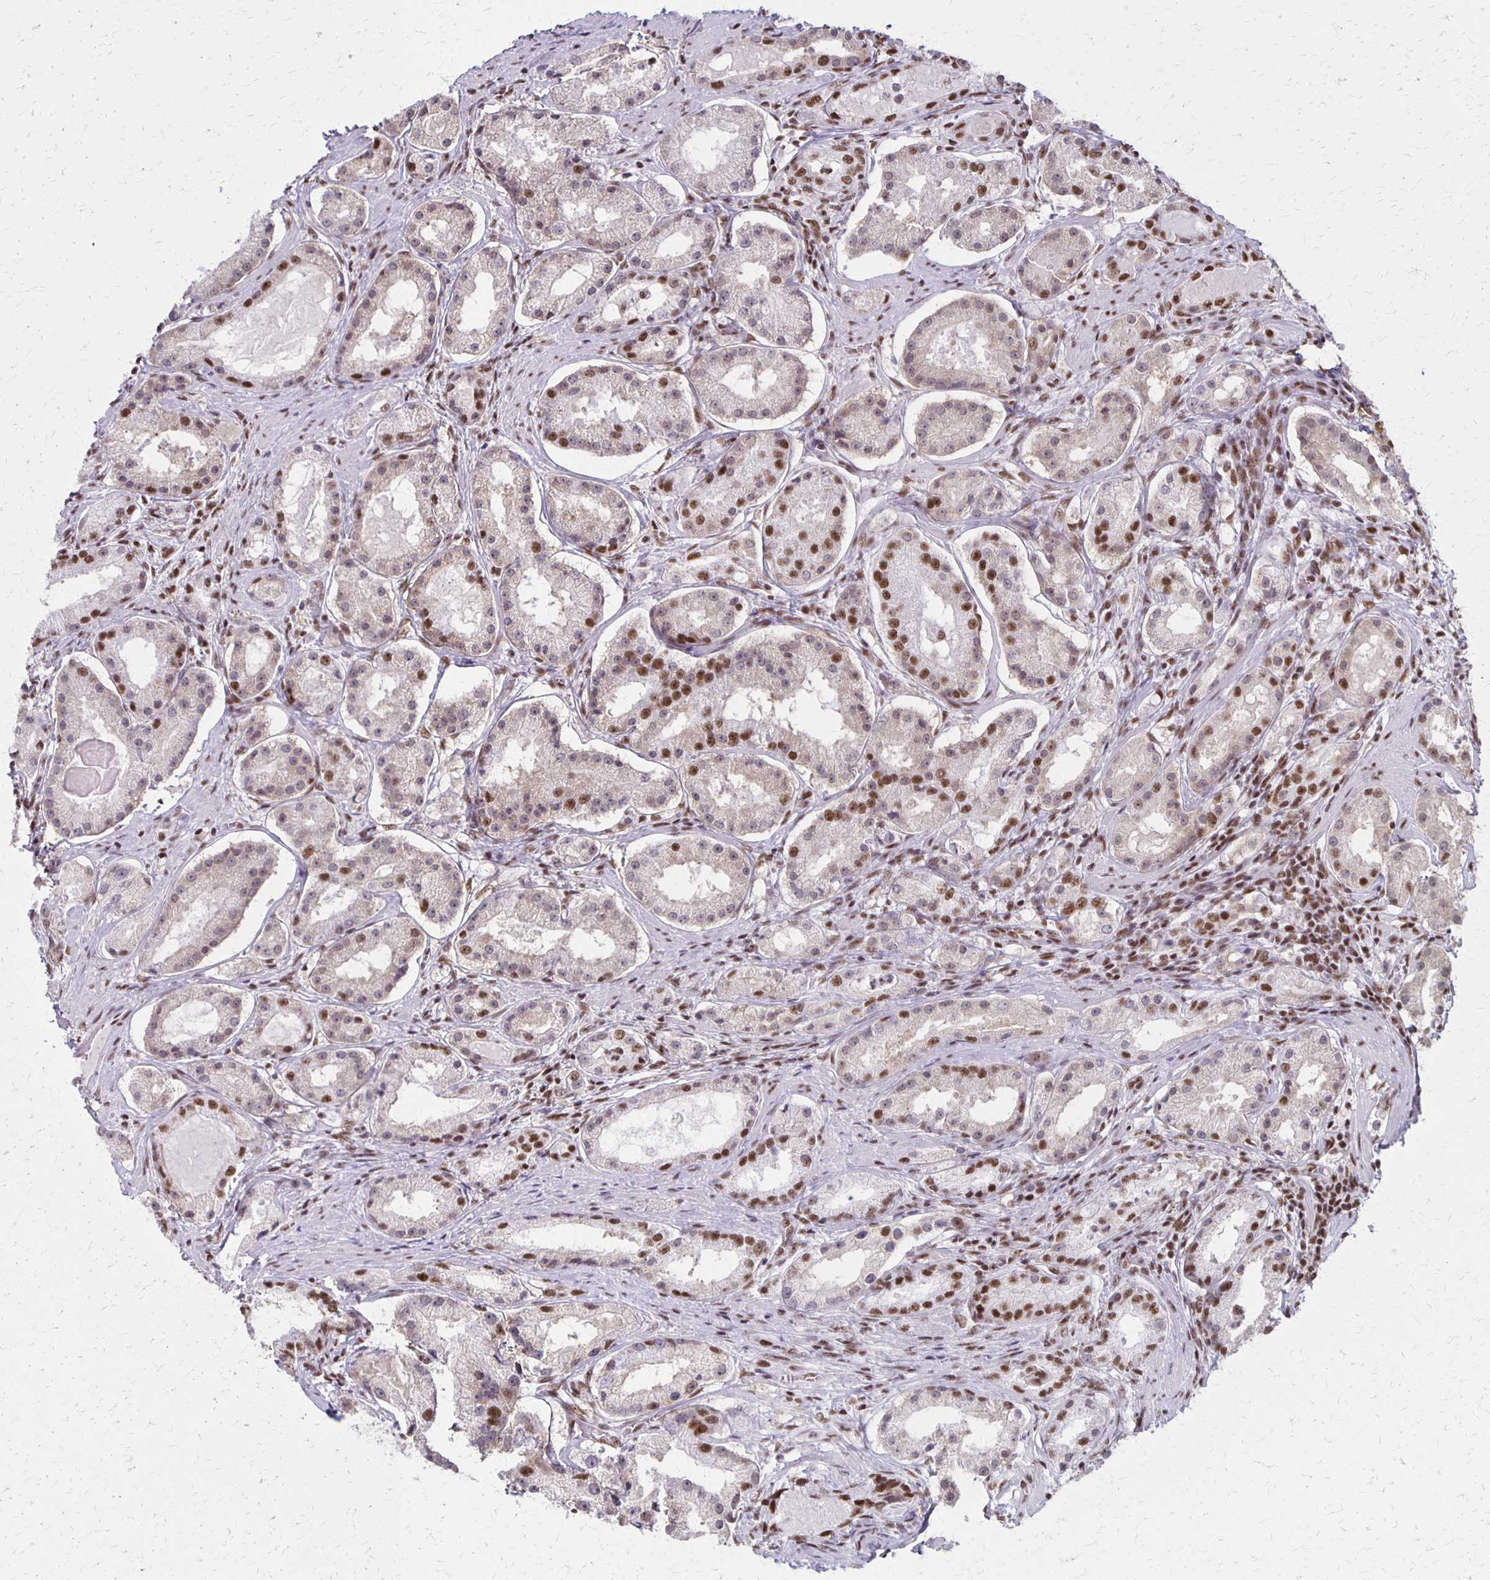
{"staining": {"intensity": "moderate", "quantity": "25%-75%", "location": "nuclear"}, "tissue": "prostate cancer", "cell_type": "Tumor cells", "image_type": "cancer", "snomed": [{"axis": "morphology", "description": "Adenocarcinoma, Low grade"}, {"axis": "topography", "description": "Prostate"}], "caption": "Adenocarcinoma (low-grade) (prostate) stained for a protein shows moderate nuclear positivity in tumor cells. (brown staining indicates protein expression, while blue staining denotes nuclei).", "gene": "XRCC6", "patient": {"sex": "male", "age": 57}}